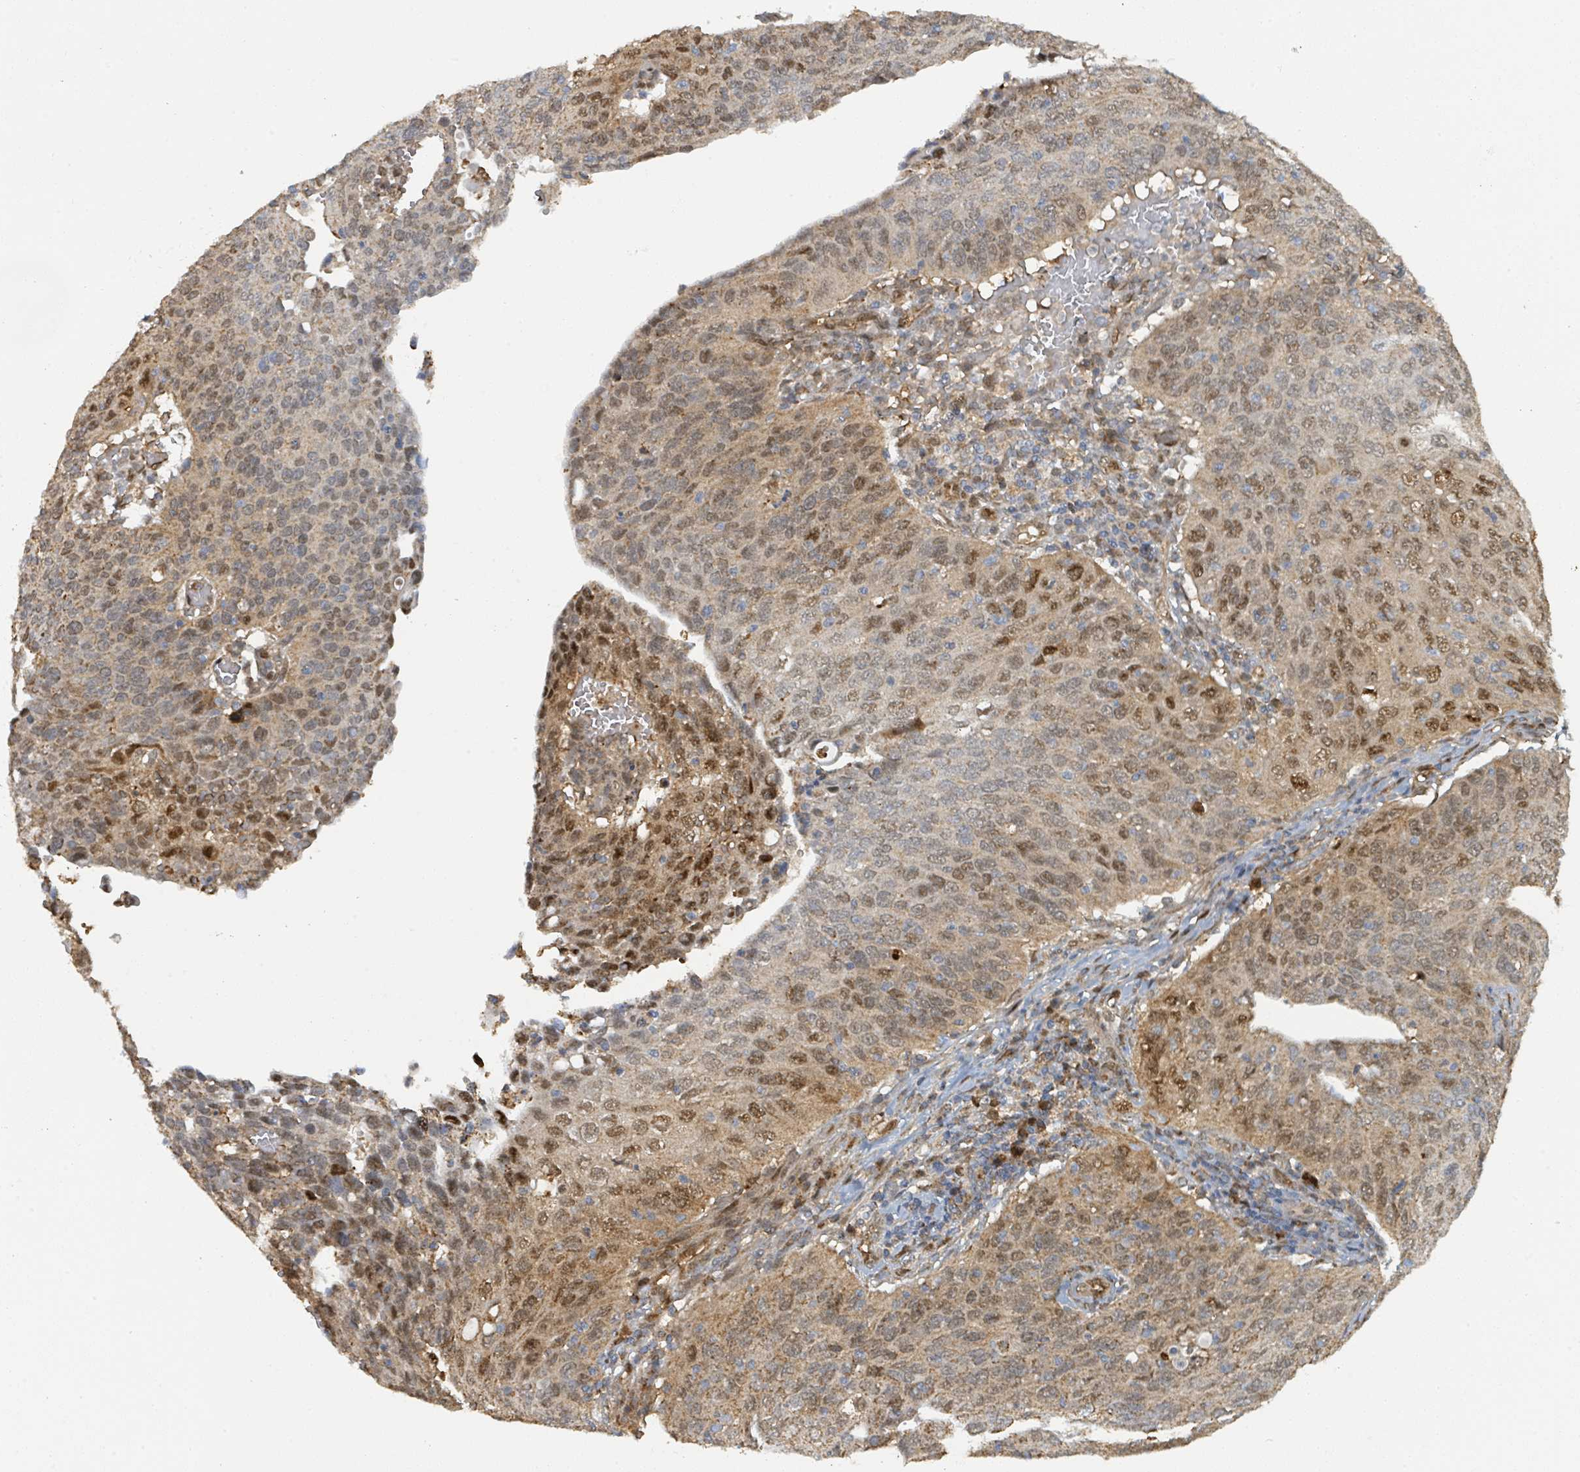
{"staining": {"intensity": "moderate", "quantity": ">75%", "location": "cytoplasmic/membranous,nuclear"}, "tissue": "cervical cancer", "cell_type": "Tumor cells", "image_type": "cancer", "snomed": [{"axis": "morphology", "description": "Squamous cell carcinoma, NOS"}, {"axis": "topography", "description": "Cervix"}], "caption": "The image reveals immunohistochemical staining of cervical cancer. There is moderate cytoplasmic/membranous and nuclear staining is seen in about >75% of tumor cells.", "gene": "PSMB7", "patient": {"sex": "female", "age": 36}}